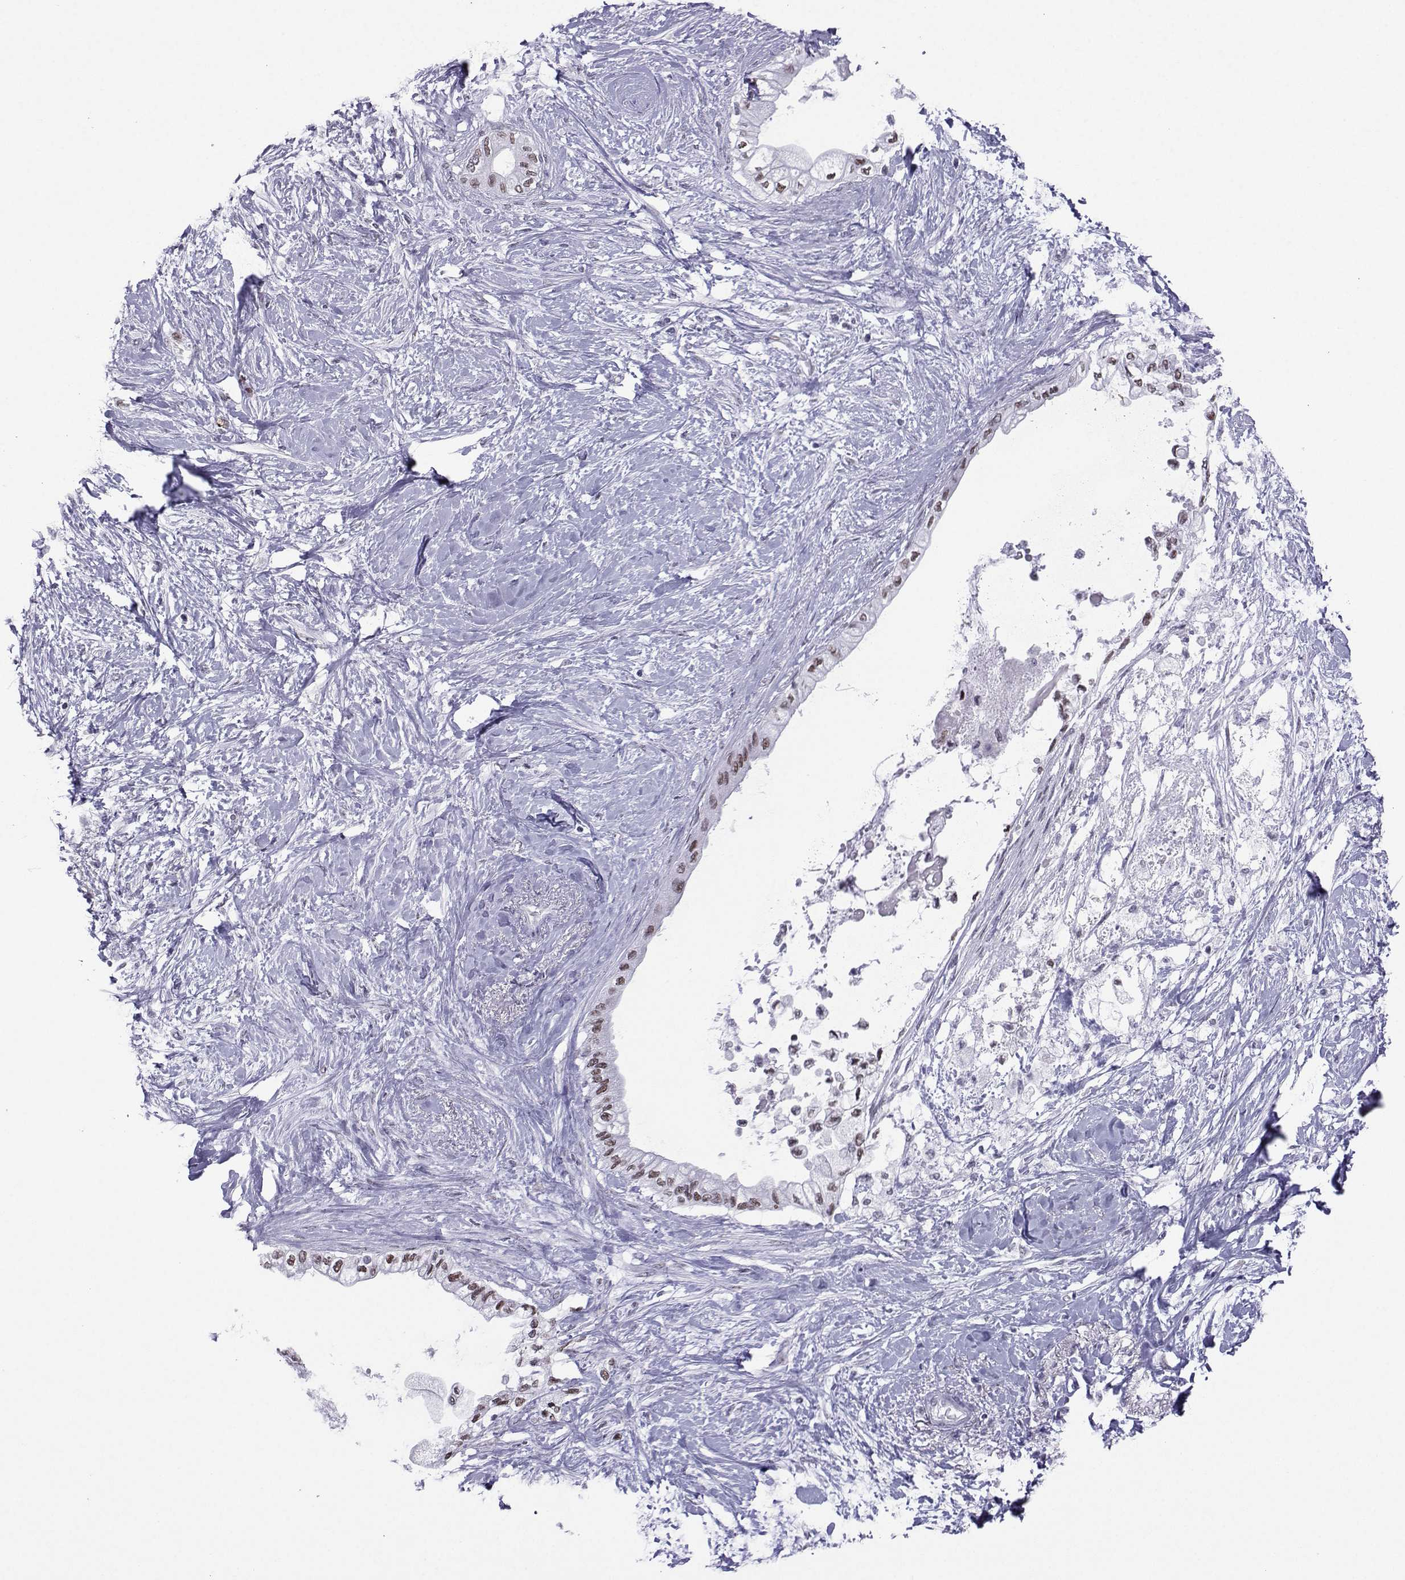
{"staining": {"intensity": "moderate", "quantity": "<25%", "location": "nuclear"}, "tissue": "pancreatic cancer", "cell_type": "Tumor cells", "image_type": "cancer", "snomed": [{"axis": "morphology", "description": "Normal tissue, NOS"}, {"axis": "morphology", "description": "Adenocarcinoma, NOS"}, {"axis": "topography", "description": "Pancreas"}, {"axis": "topography", "description": "Duodenum"}], "caption": "IHC histopathology image of pancreatic cancer (adenocarcinoma) stained for a protein (brown), which demonstrates low levels of moderate nuclear positivity in approximately <25% of tumor cells.", "gene": "LORICRIN", "patient": {"sex": "female", "age": 60}}